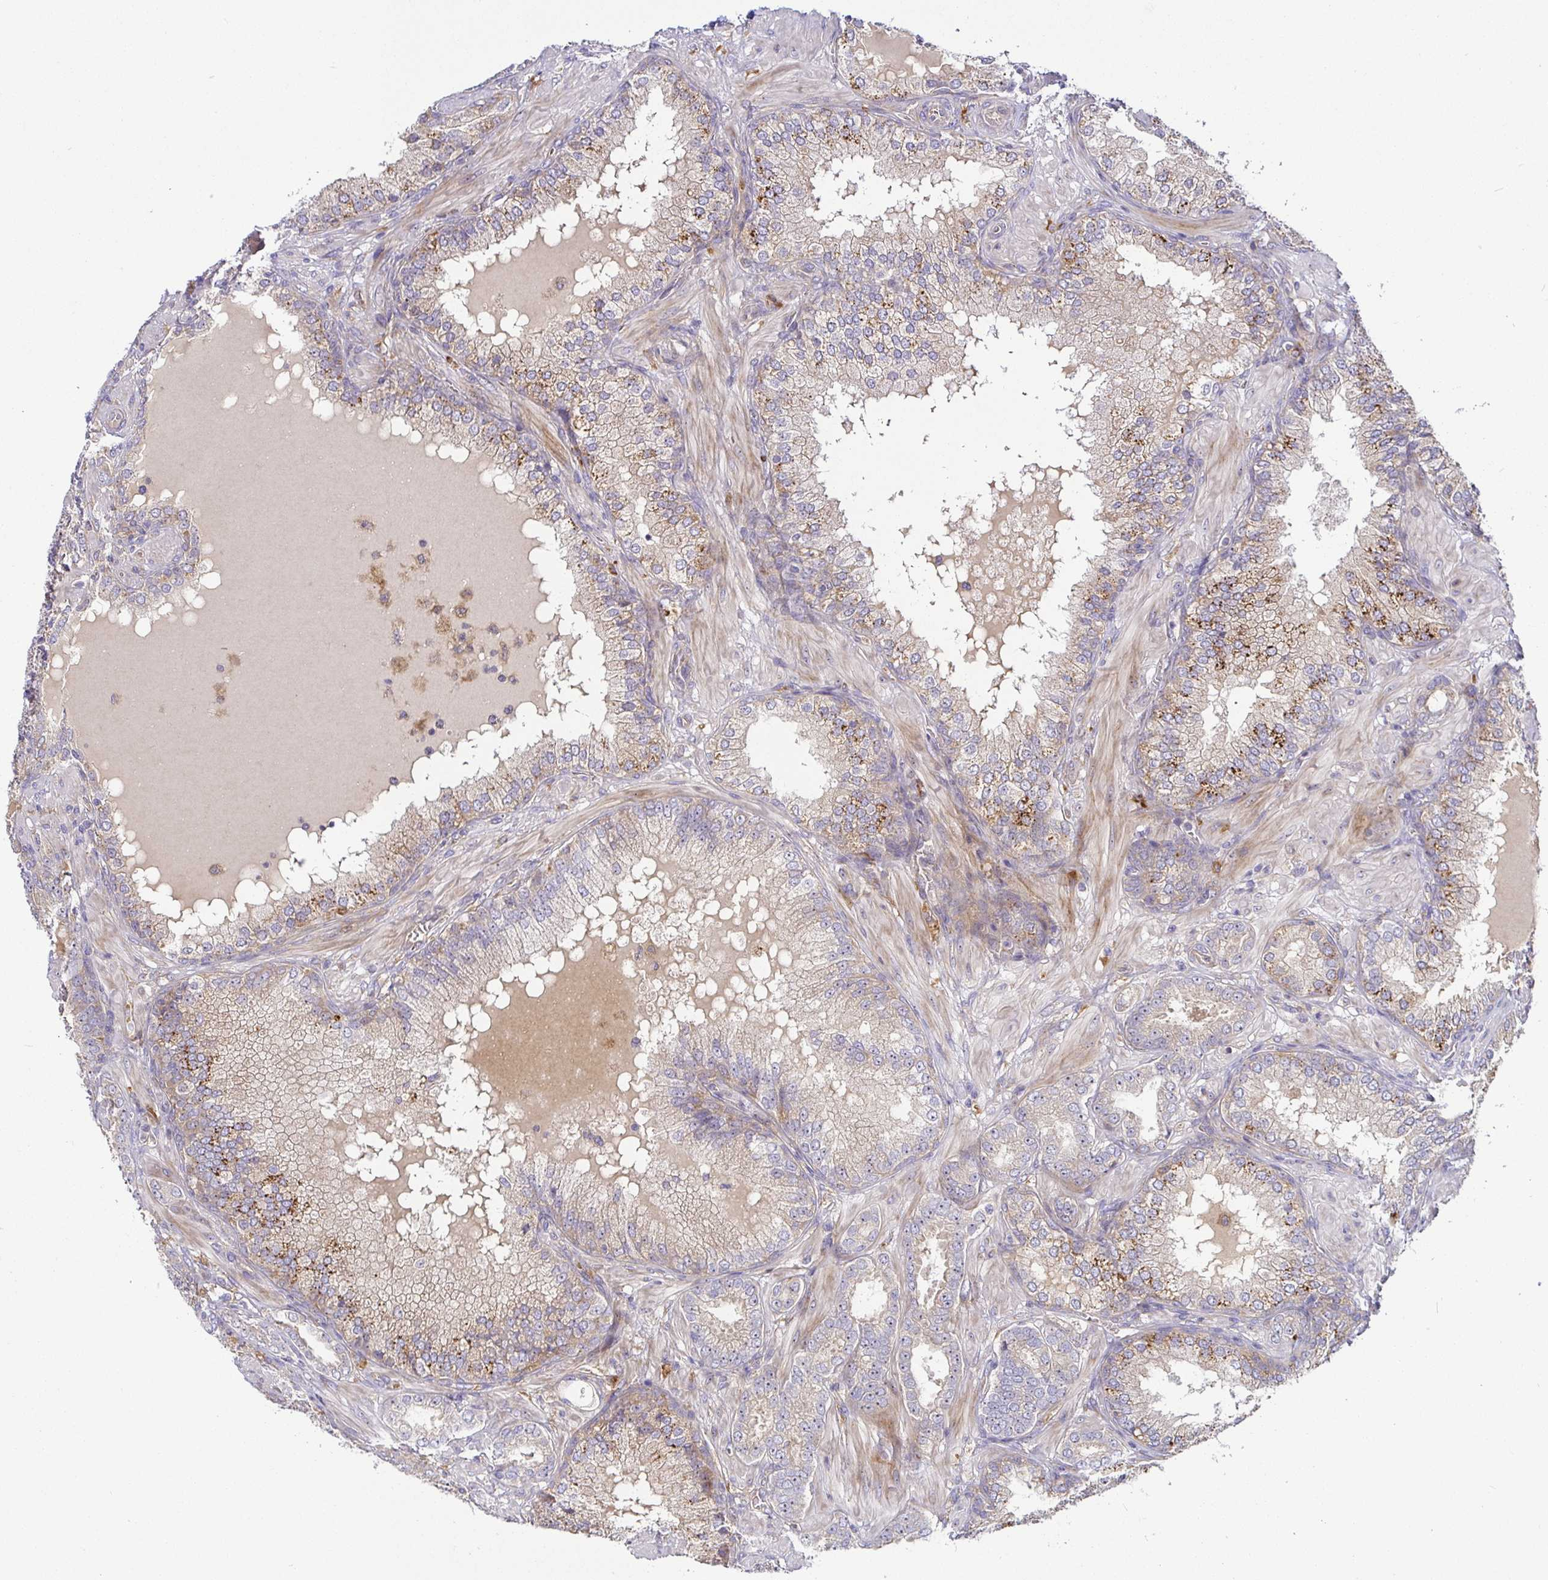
{"staining": {"intensity": "weak", "quantity": "25%-75%", "location": "cytoplasmic/membranous,nuclear"}, "tissue": "prostate cancer", "cell_type": "Tumor cells", "image_type": "cancer", "snomed": [{"axis": "morphology", "description": "Adenocarcinoma, High grade"}, {"axis": "topography", "description": "Prostate"}], "caption": "About 25%-75% of tumor cells in human prostate cancer display weak cytoplasmic/membranous and nuclear protein staining as visualized by brown immunohistochemical staining.", "gene": "SNX8", "patient": {"sex": "male", "age": 60}}